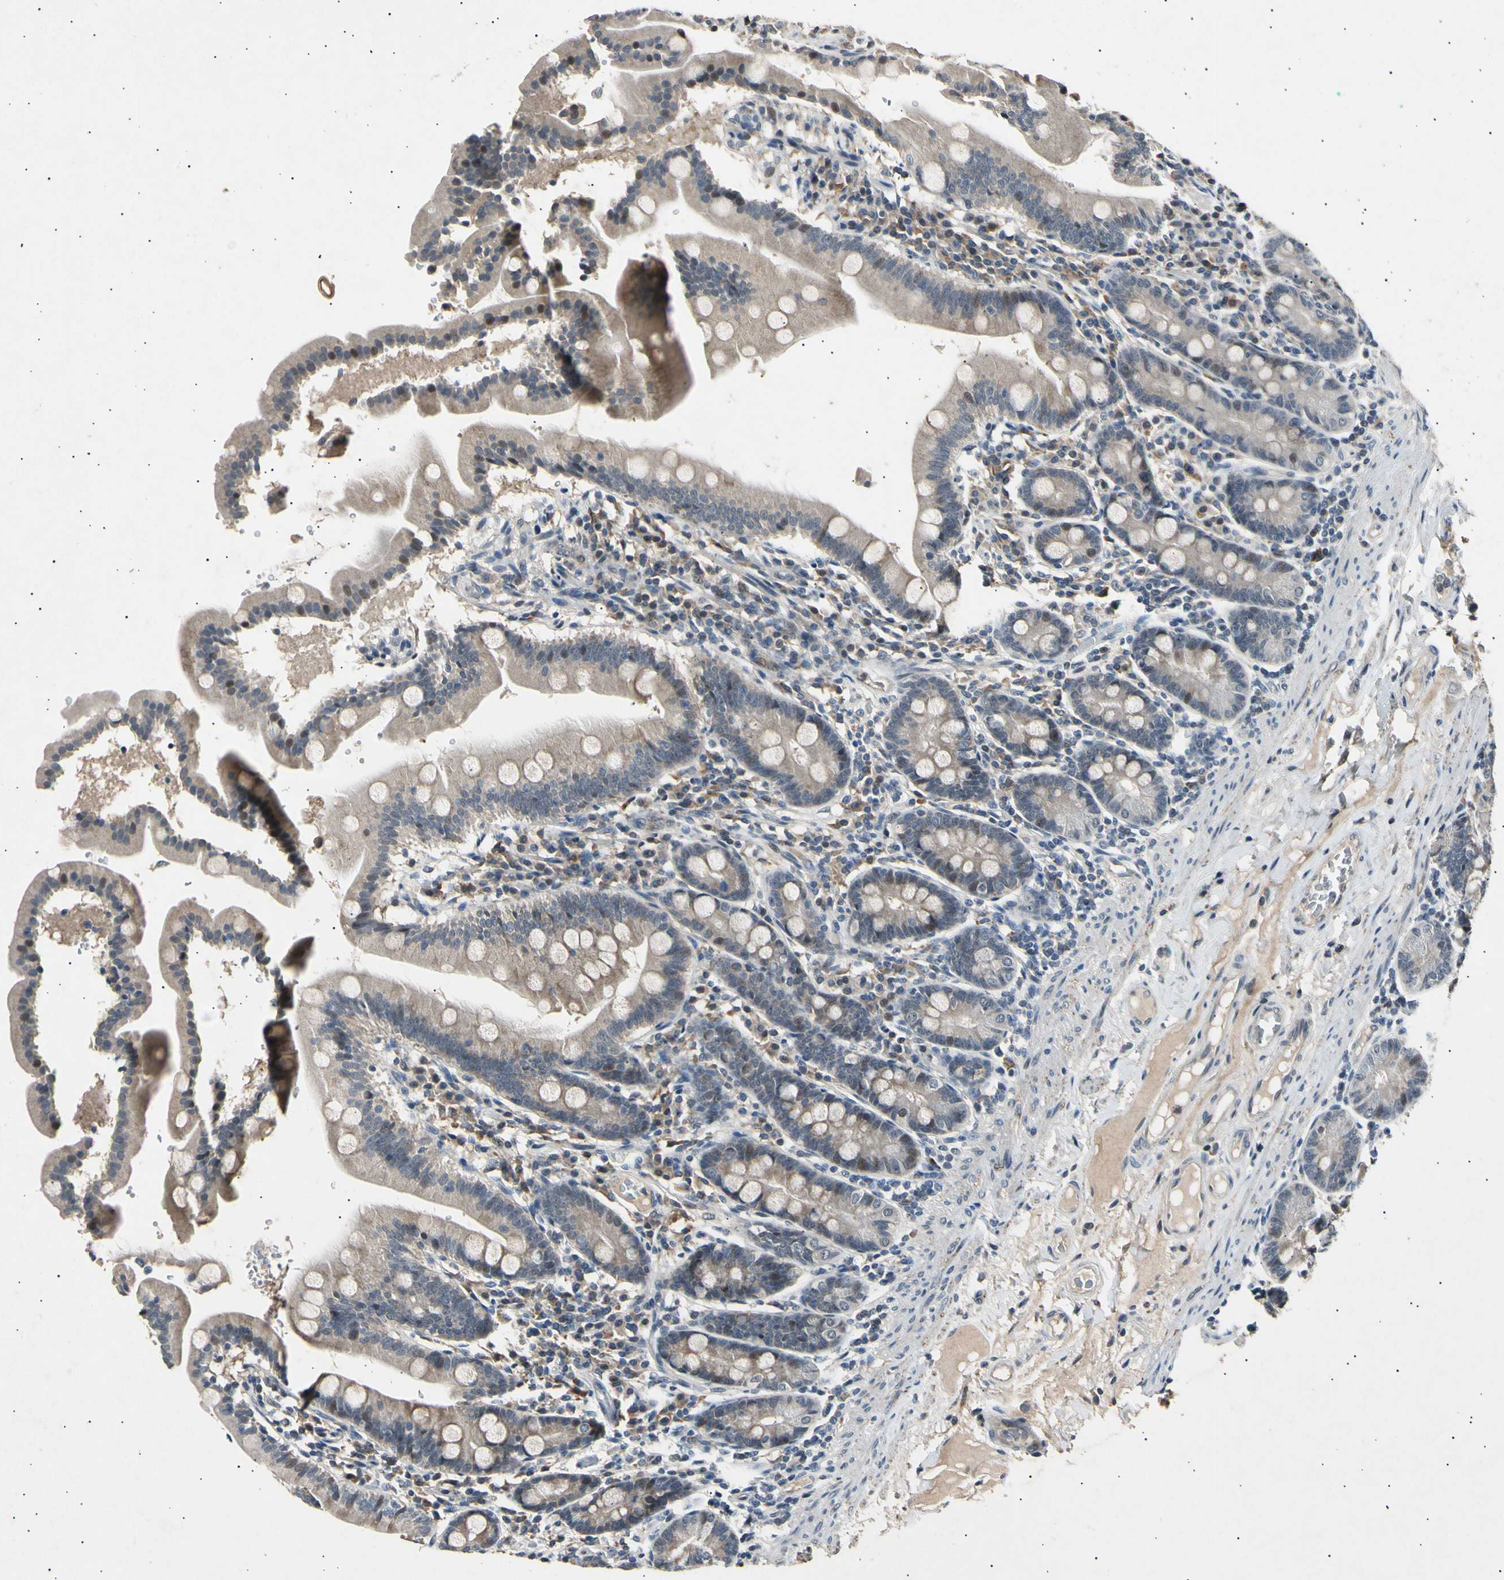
{"staining": {"intensity": "moderate", "quantity": ">75%", "location": "cytoplasmic/membranous"}, "tissue": "duodenum", "cell_type": "Glandular cells", "image_type": "normal", "snomed": [{"axis": "morphology", "description": "Normal tissue, NOS"}, {"axis": "topography", "description": "Duodenum"}], "caption": "Immunohistochemistry histopathology image of normal human duodenum stained for a protein (brown), which shows medium levels of moderate cytoplasmic/membranous positivity in about >75% of glandular cells.", "gene": "ADCY3", "patient": {"sex": "male", "age": 50}}